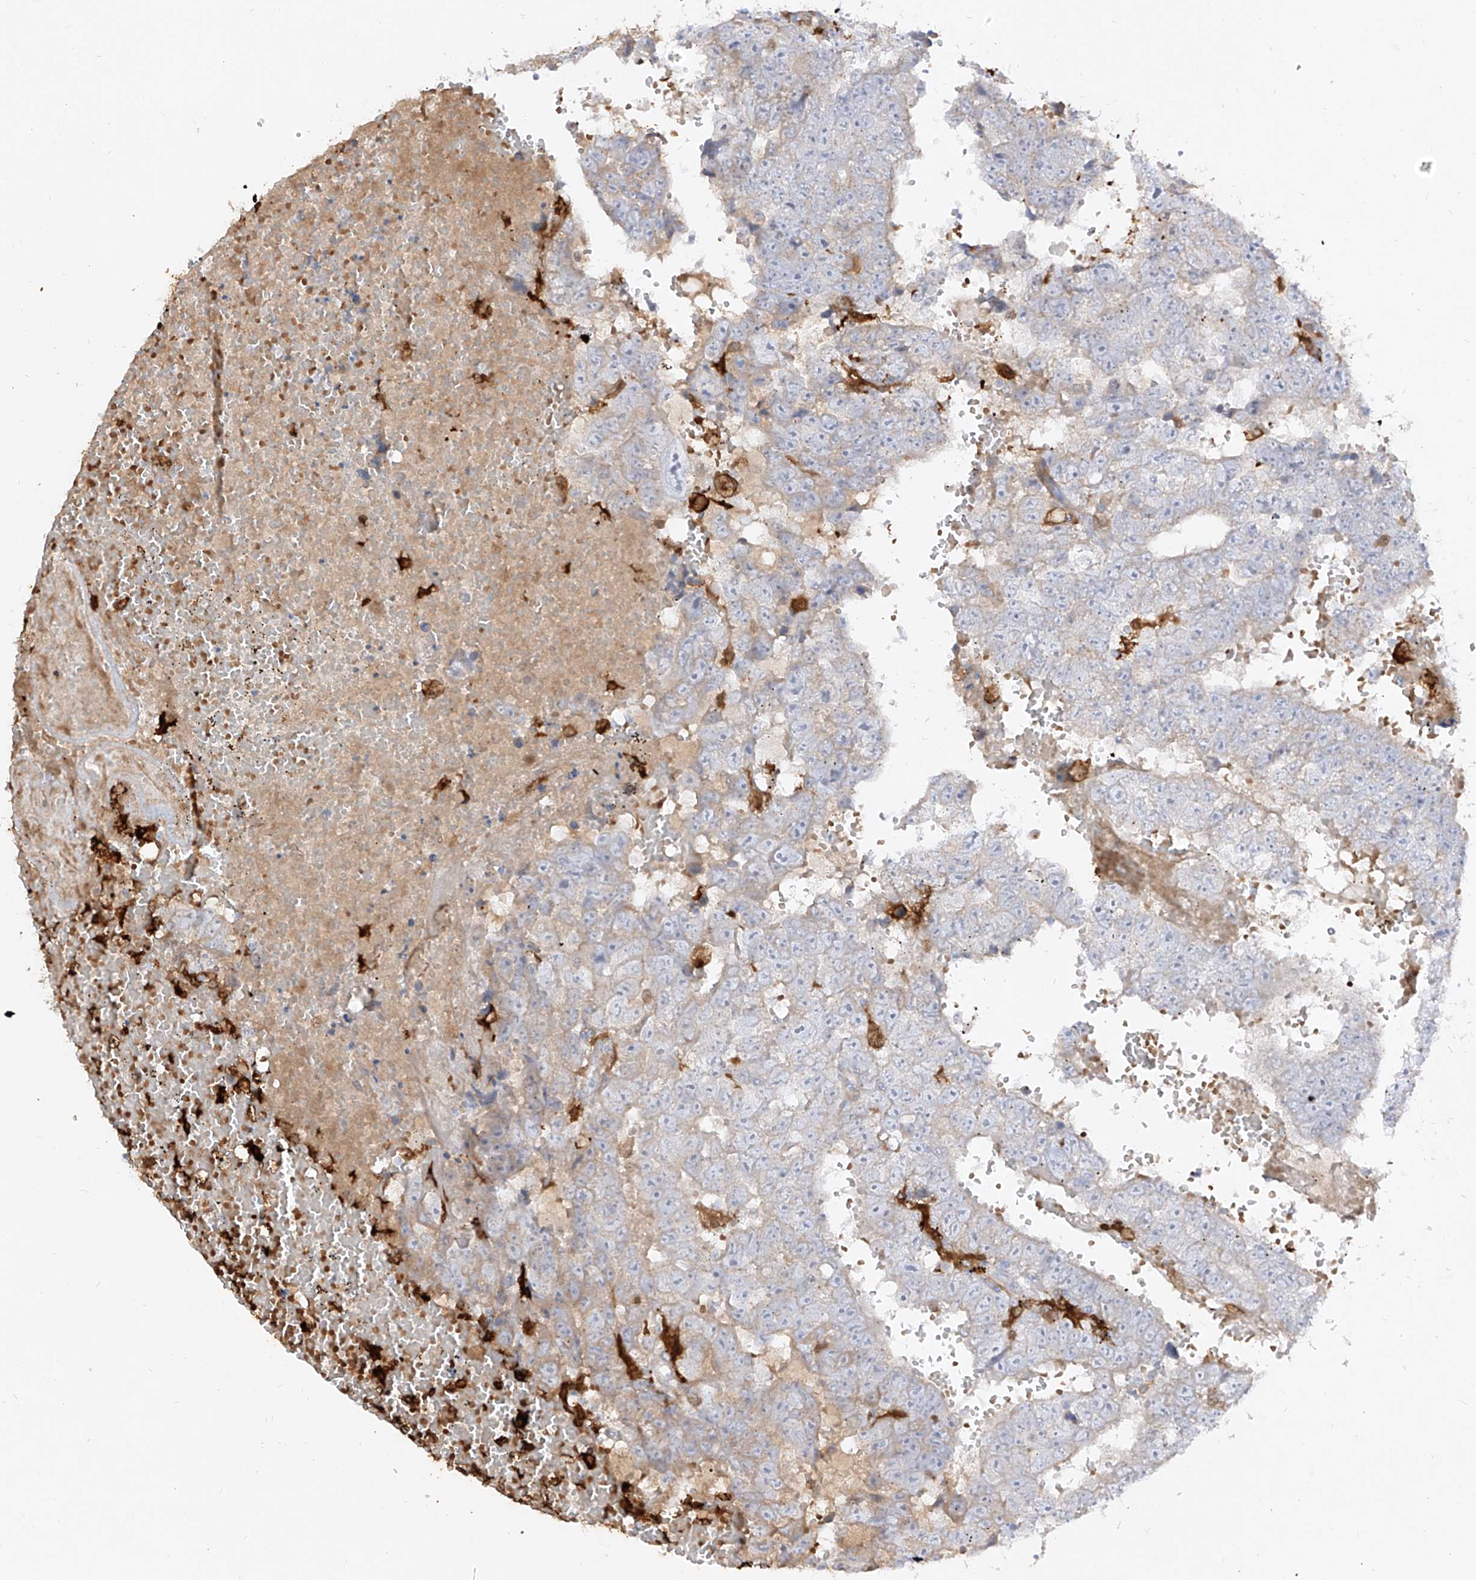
{"staining": {"intensity": "negative", "quantity": "none", "location": "none"}, "tissue": "testis cancer", "cell_type": "Tumor cells", "image_type": "cancer", "snomed": [{"axis": "morphology", "description": "Carcinoma, Embryonal, NOS"}, {"axis": "topography", "description": "Testis"}], "caption": "The image shows no staining of tumor cells in testis embryonal carcinoma. Nuclei are stained in blue.", "gene": "KYNU", "patient": {"sex": "male", "age": 25}}